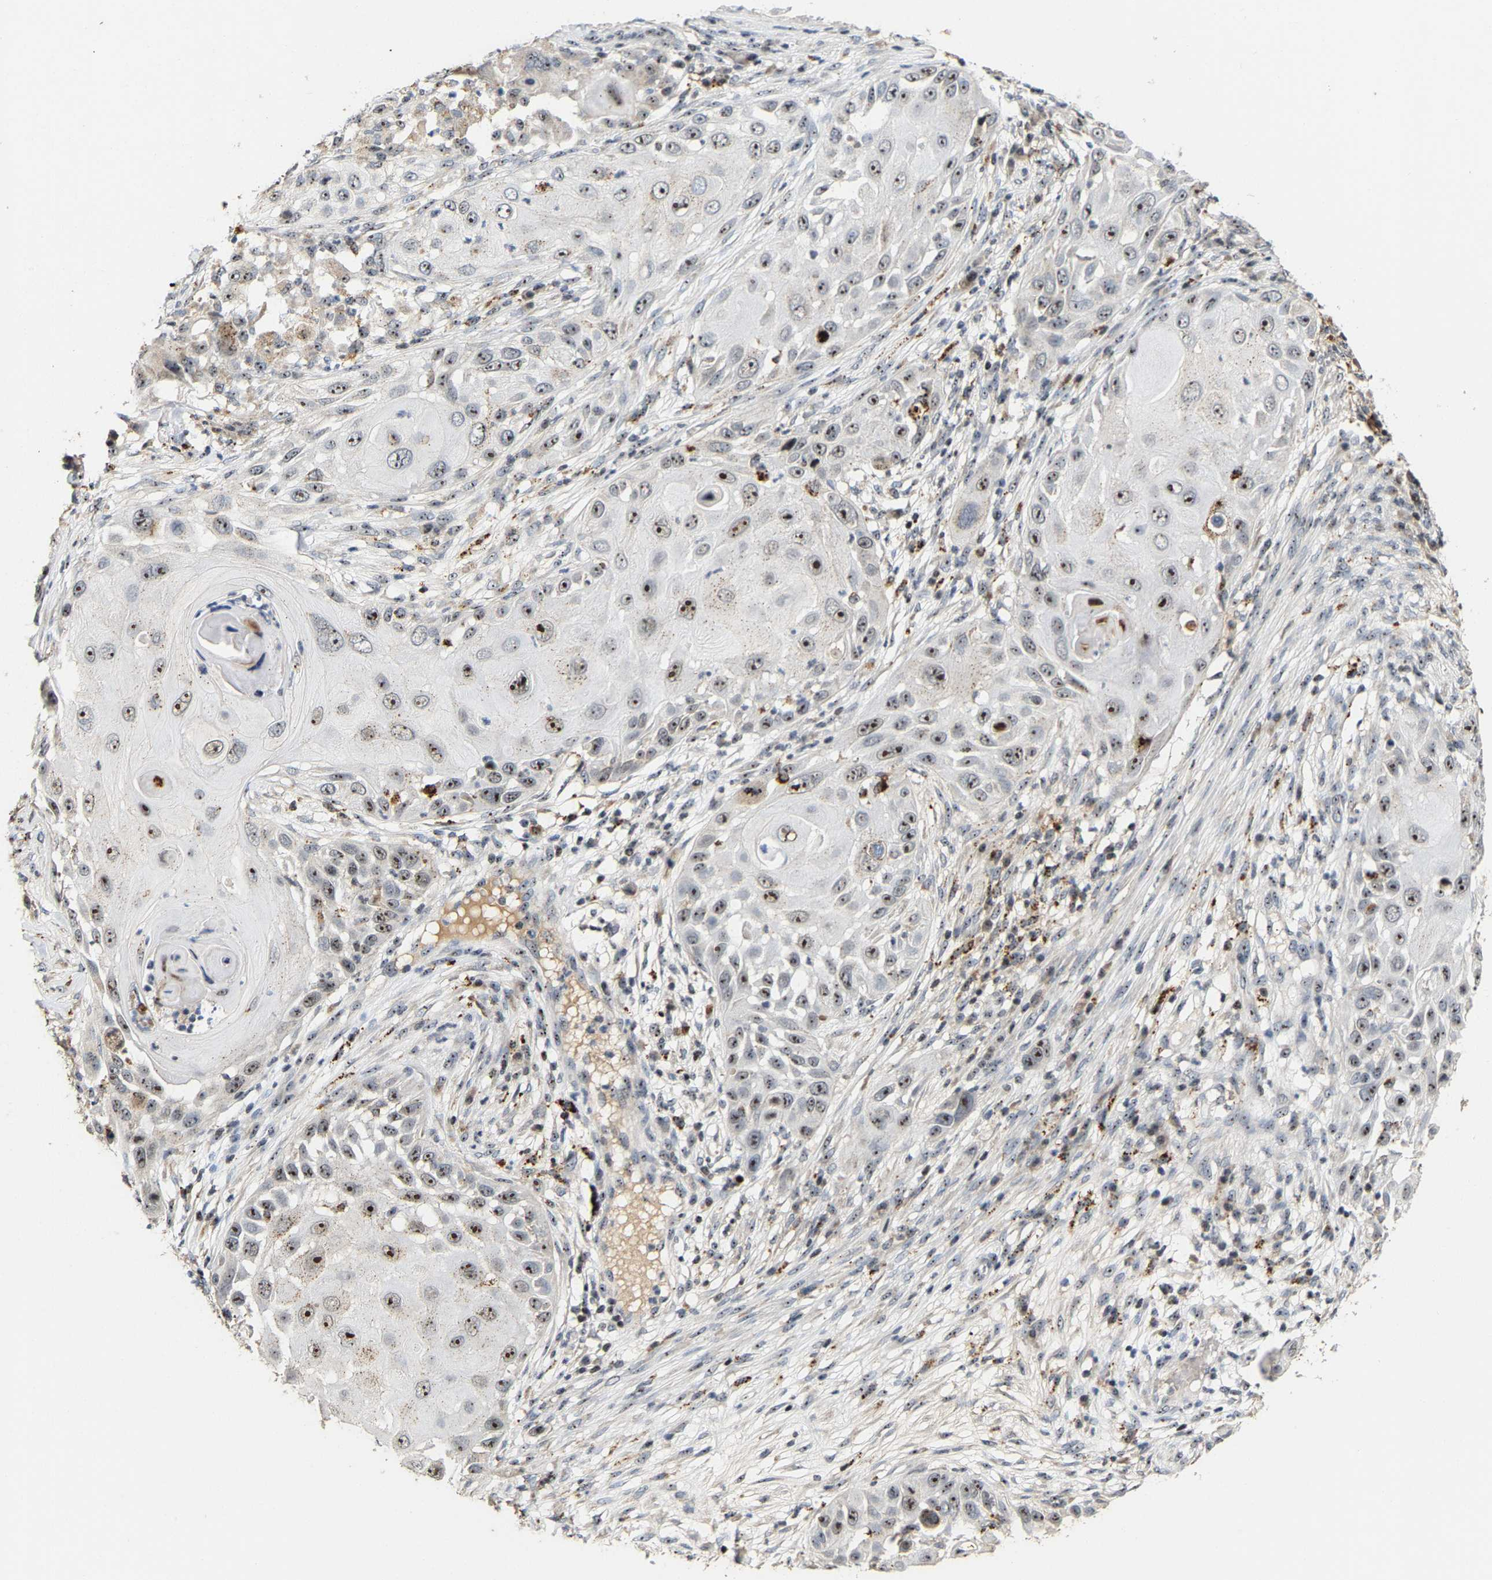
{"staining": {"intensity": "strong", "quantity": "25%-75%", "location": "nuclear"}, "tissue": "skin cancer", "cell_type": "Tumor cells", "image_type": "cancer", "snomed": [{"axis": "morphology", "description": "Squamous cell carcinoma, NOS"}, {"axis": "topography", "description": "Skin"}], "caption": "Skin cancer stained for a protein (brown) demonstrates strong nuclear positive staining in approximately 25%-75% of tumor cells.", "gene": "NOP58", "patient": {"sex": "female", "age": 44}}